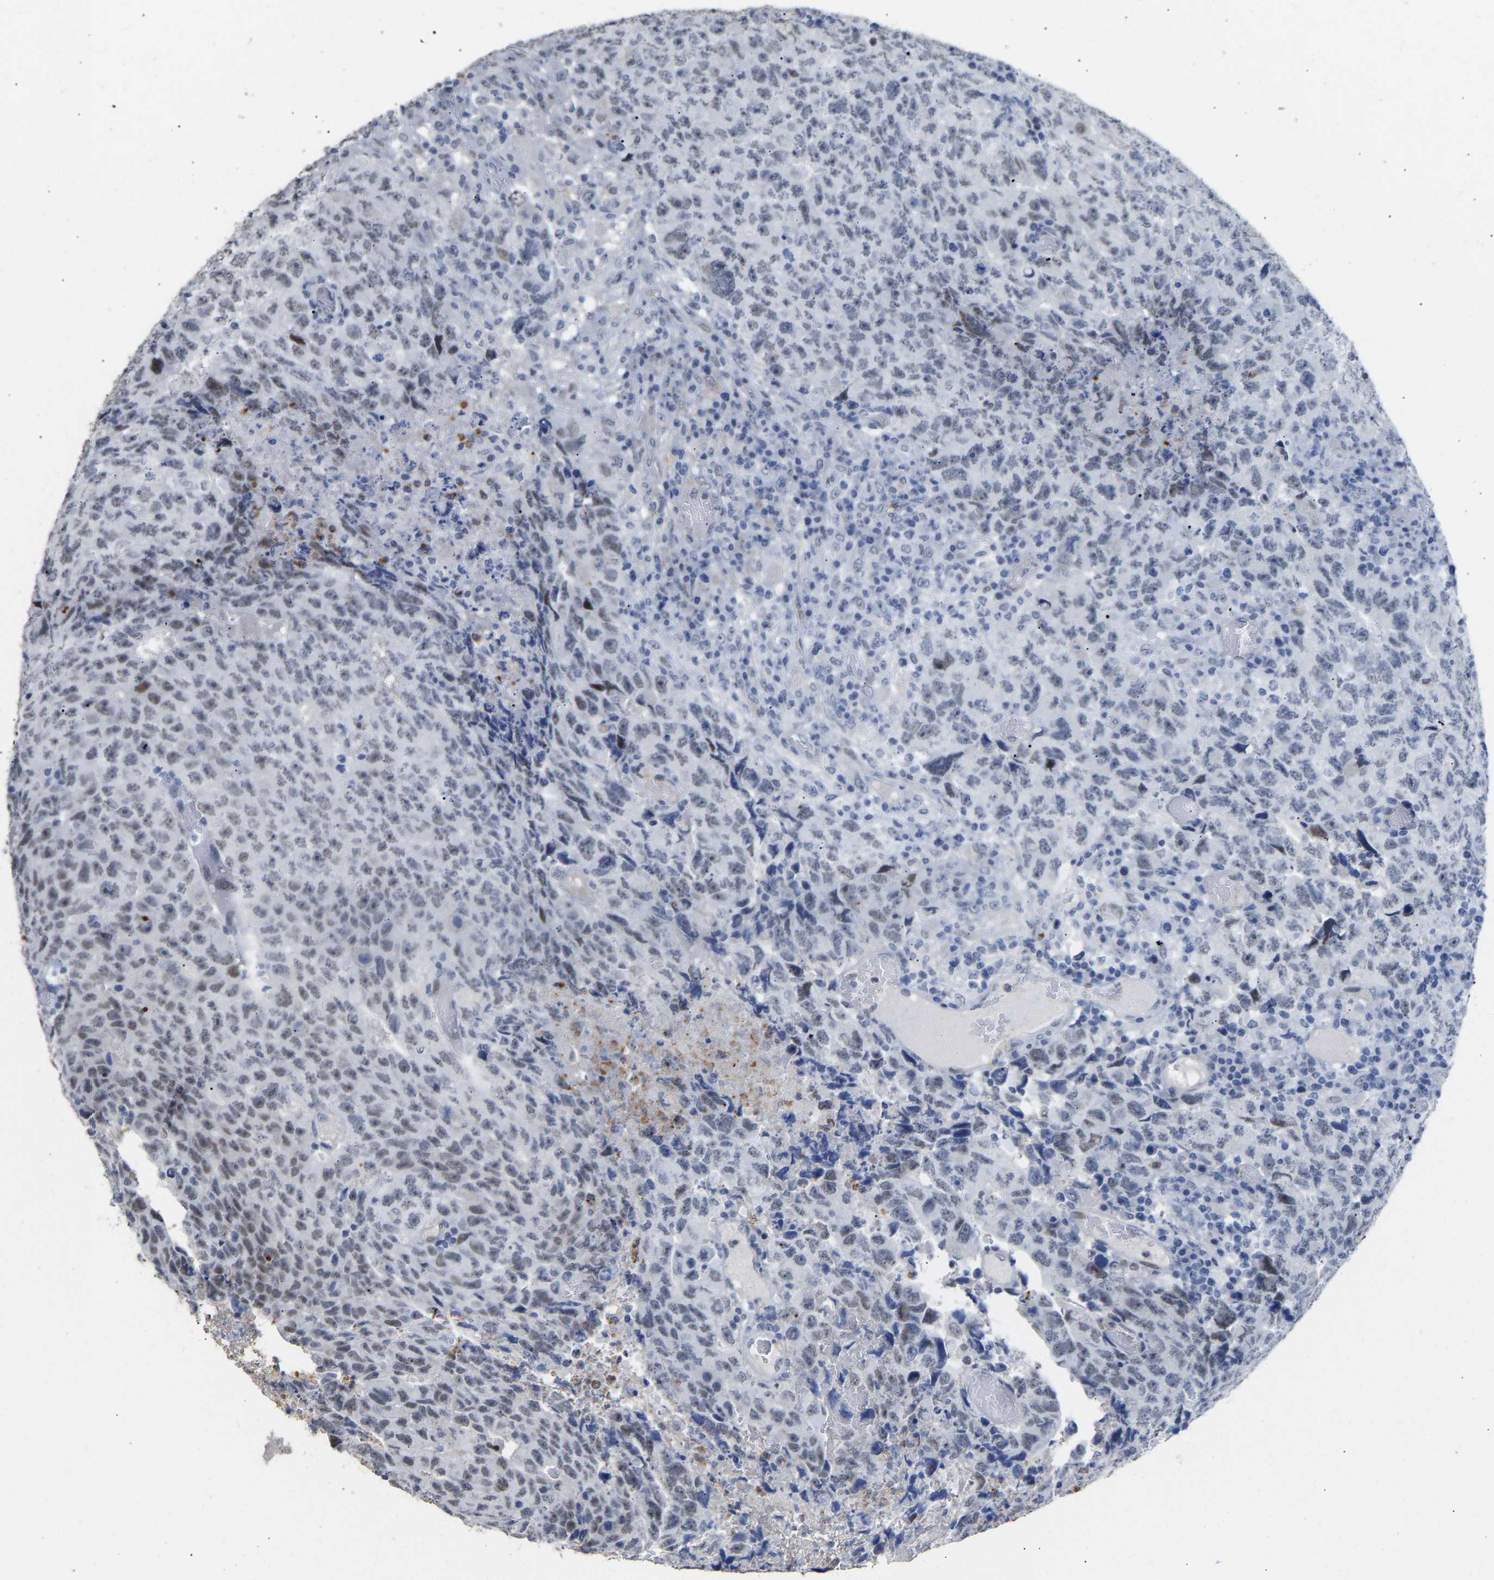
{"staining": {"intensity": "weak", "quantity": "<25%", "location": "nuclear"}, "tissue": "testis cancer", "cell_type": "Tumor cells", "image_type": "cancer", "snomed": [{"axis": "morphology", "description": "Necrosis, NOS"}, {"axis": "morphology", "description": "Carcinoma, Embryonal, NOS"}, {"axis": "topography", "description": "Testis"}], "caption": "IHC photomicrograph of human testis embryonal carcinoma stained for a protein (brown), which shows no expression in tumor cells.", "gene": "AMPH", "patient": {"sex": "male", "age": 19}}